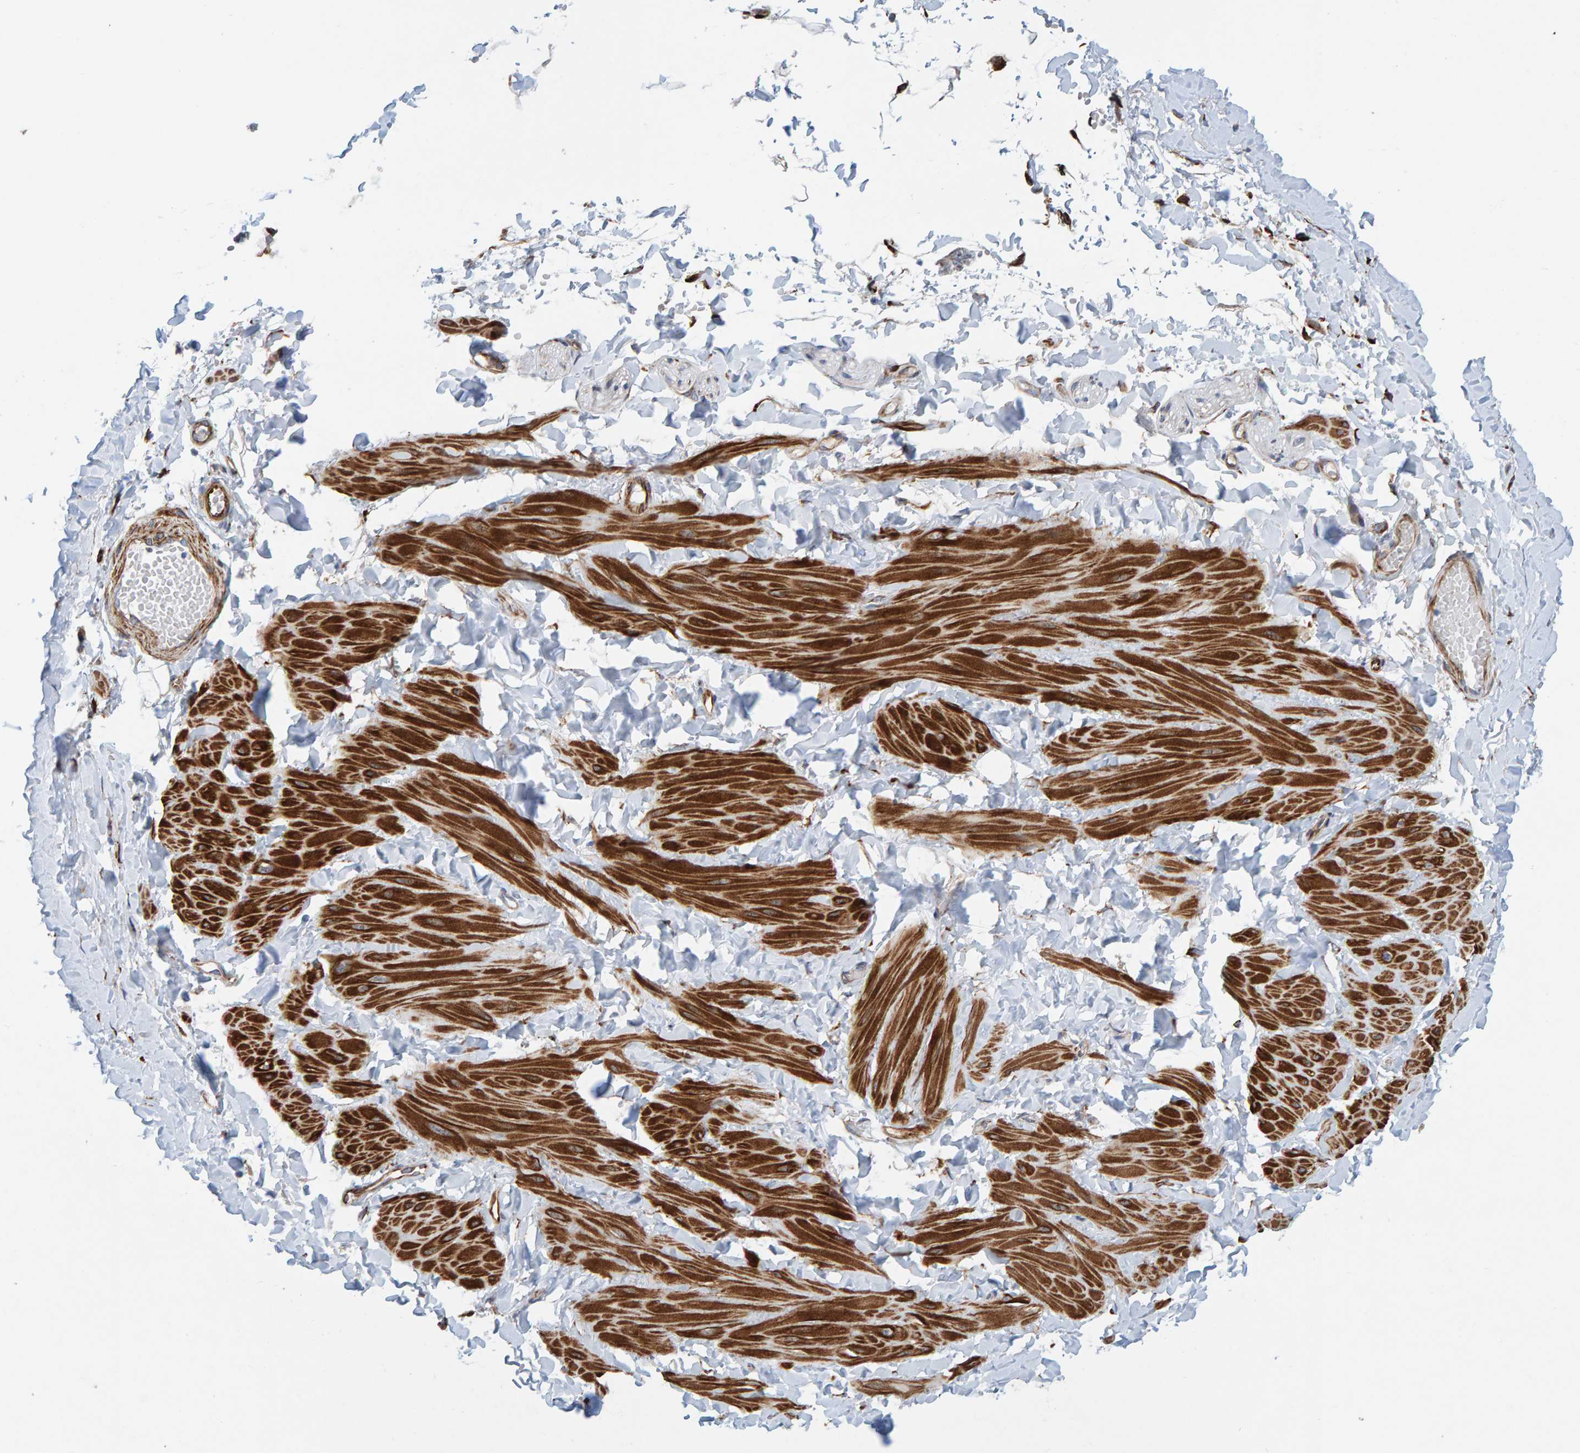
{"staining": {"intensity": "negative", "quantity": "none", "location": "none"}, "tissue": "adipose tissue", "cell_type": "Adipocytes", "image_type": "normal", "snomed": [{"axis": "morphology", "description": "Normal tissue, NOS"}, {"axis": "topography", "description": "Adipose tissue"}, {"axis": "topography", "description": "Vascular tissue"}, {"axis": "topography", "description": "Peripheral nerve tissue"}], "caption": "The micrograph displays no staining of adipocytes in normal adipose tissue. Brightfield microscopy of immunohistochemistry stained with DAB (brown) and hematoxylin (blue), captured at high magnification.", "gene": "MMP16", "patient": {"sex": "male", "age": 25}}